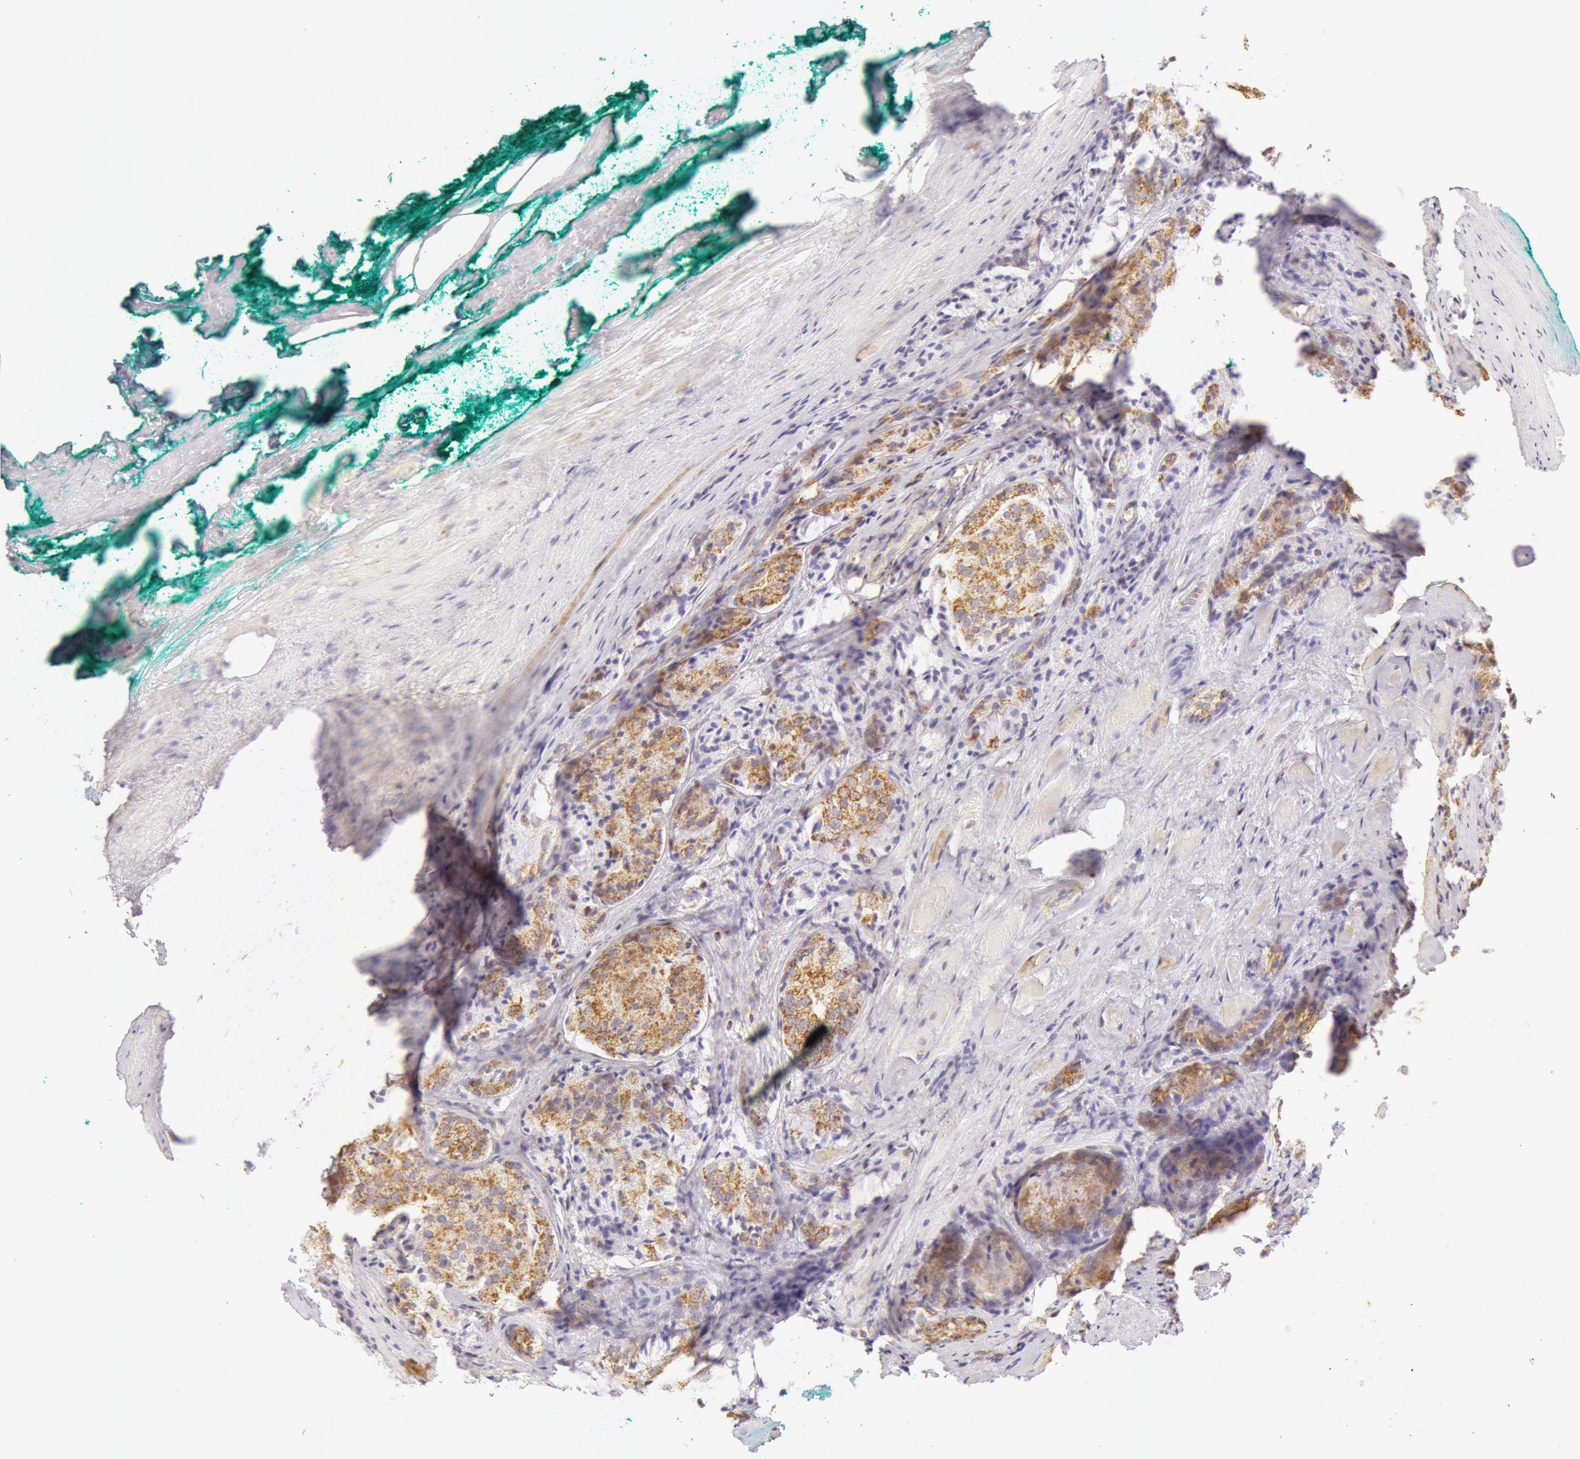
{"staining": {"intensity": "moderate", "quantity": "25%-75%", "location": "cytoplasmic/membranous"}, "tissue": "prostate cancer", "cell_type": "Tumor cells", "image_type": "cancer", "snomed": [{"axis": "morphology", "description": "Adenocarcinoma, Medium grade"}, {"axis": "topography", "description": "Prostate"}], "caption": "Medium-grade adenocarcinoma (prostate) tissue reveals moderate cytoplasmic/membranous staining in about 25%-75% of tumor cells, visualized by immunohistochemistry. (Stains: DAB (3,3'-diaminobenzidine) in brown, nuclei in blue, Microscopy: brightfield microscopy at high magnification).", "gene": "ATP5F1B", "patient": {"sex": "male", "age": 60}}